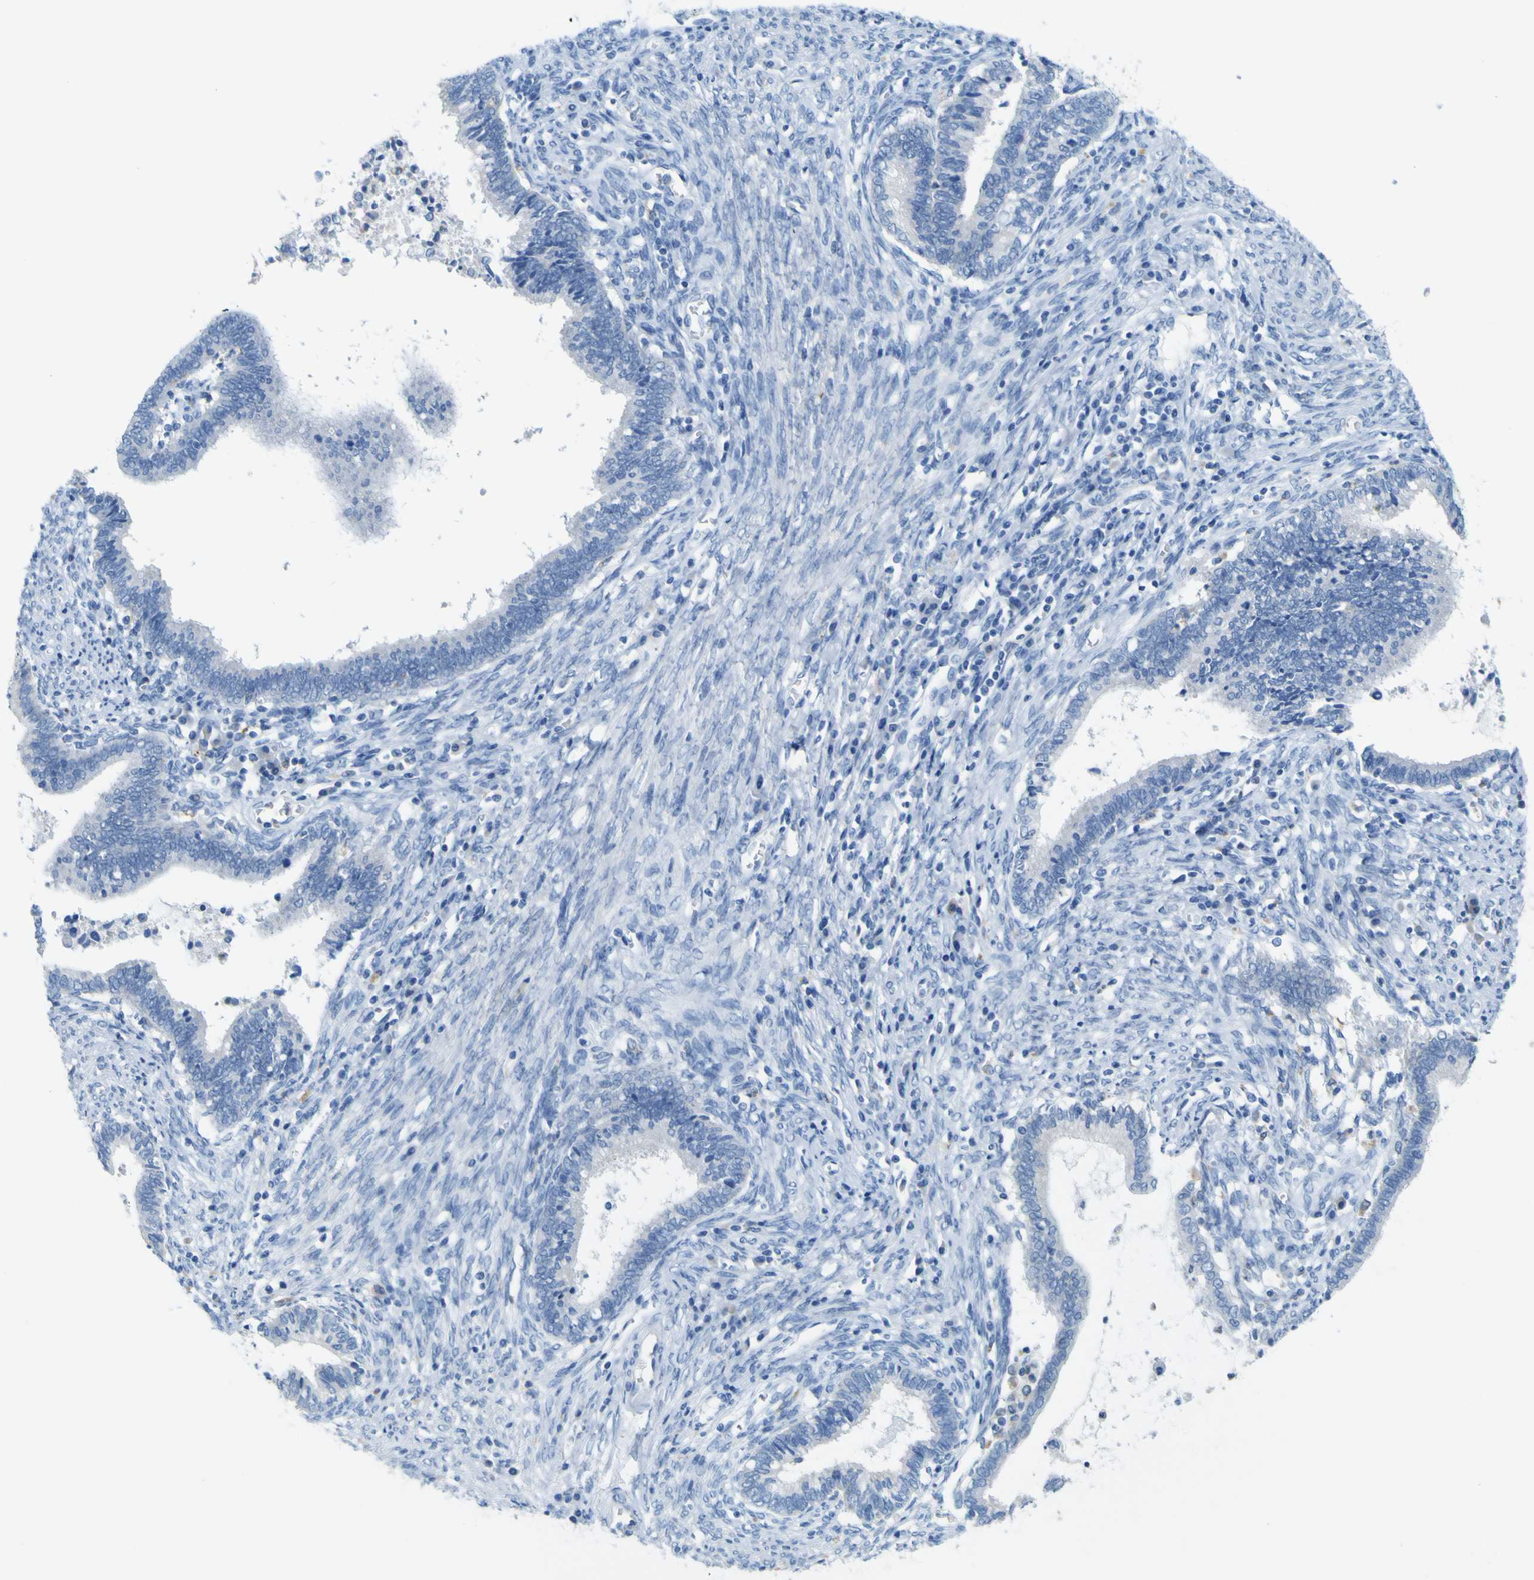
{"staining": {"intensity": "negative", "quantity": "none", "location": "none"}, "tissue": "cervical cancer", "cell_type": "Tumor cells", "image_type": "cancer", "snomed": [{"axis": "morphology", "description": "Adenocarcinoma, NOS"}, {"axis": "topography", "description": "Cervix"}], "caption": "Photomicrograph shows no protein staining in tumor cells of cervical adenocarcinoma tissue.", "gene": "ACSL1", "patient": {"sex": "female", "age": 44}}